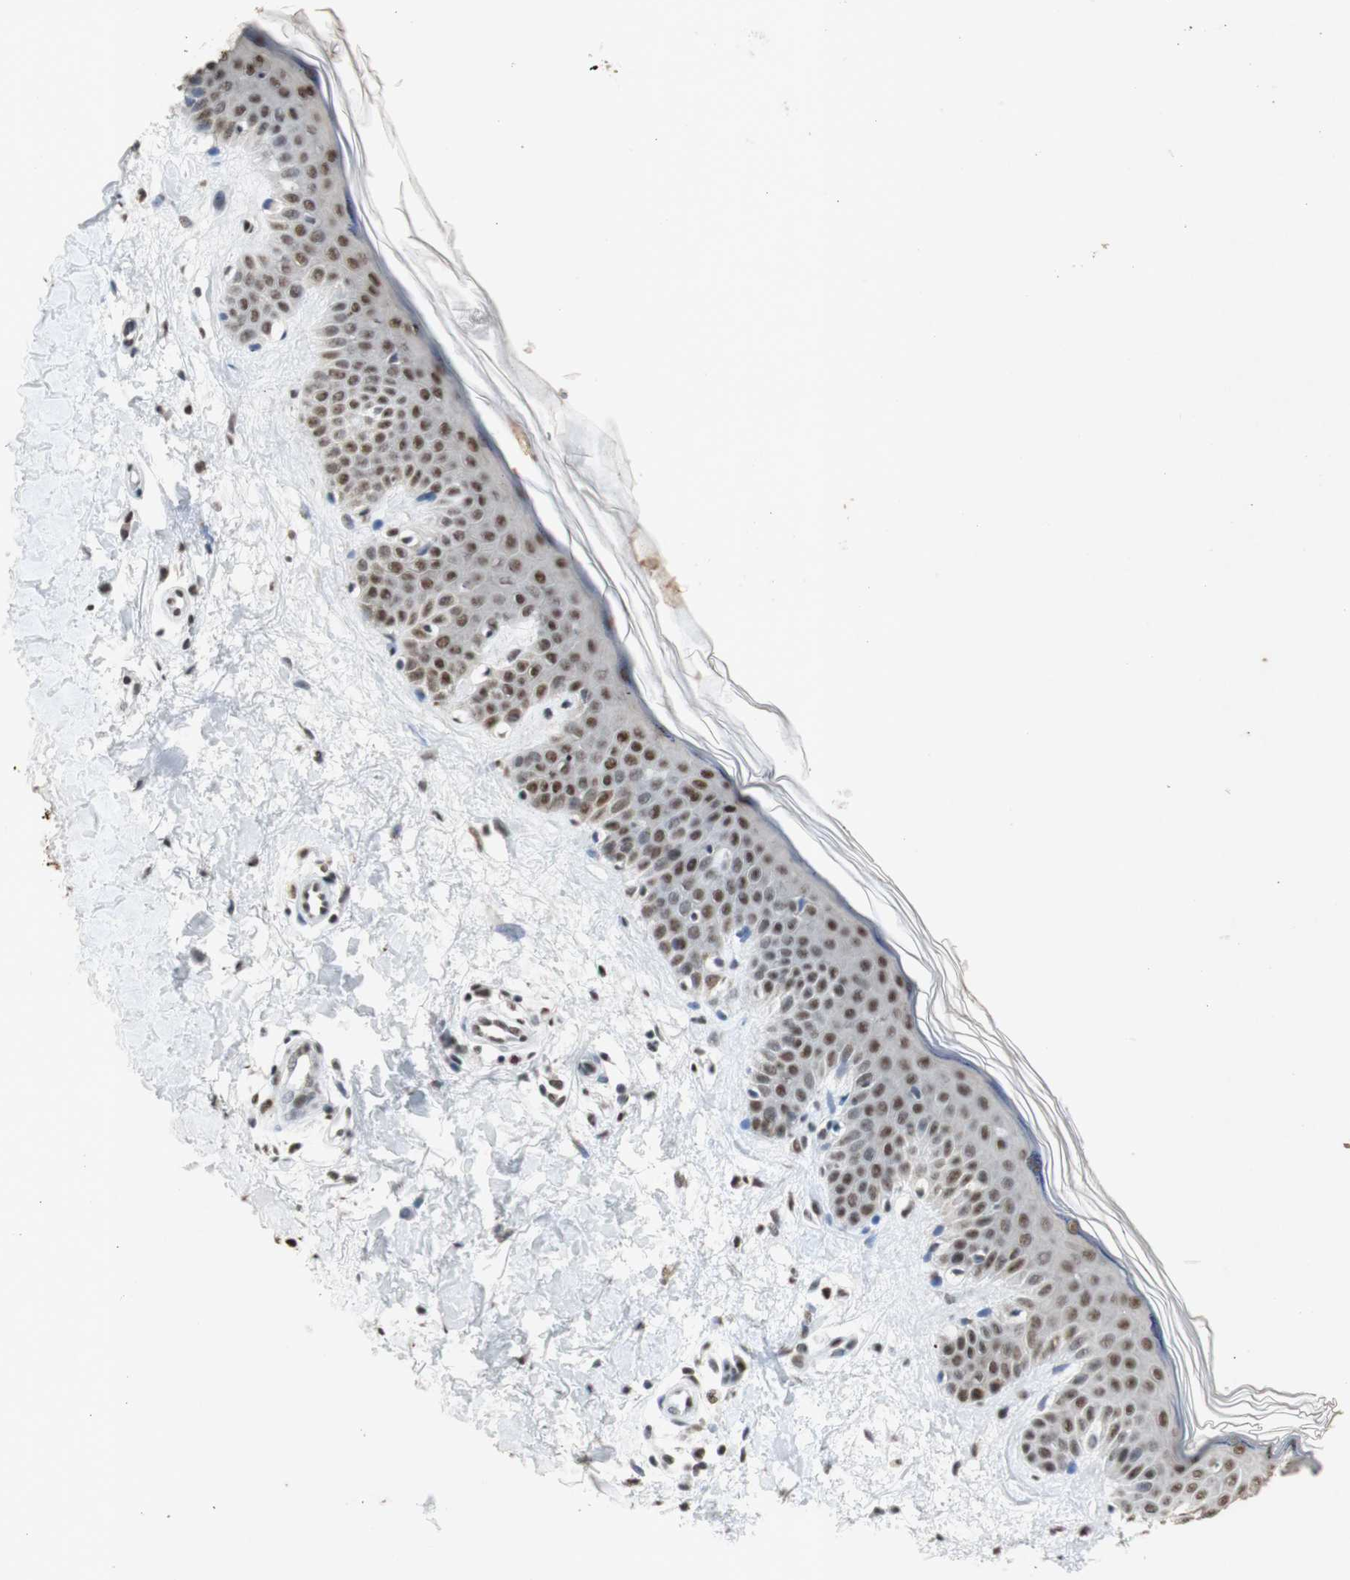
{"staining": {"intensity": "weak", "quantity": ">75%", "location": "nuclear"}, "tissue": "skin", "cell_type": "Fibroblasts", "image_type": "normal", "snomed": [{"axis": "morphology", "description": "Normal tissue, NOS"}, {"axis": "topography", "description": "Skin"}], "caption": "Immunohistochemical staining of benign skin demonstrates >75% levels of weak nuclear protein positivity in about >75% of fibroblasts. The protein is stained brown, and the nuclei are stained in blue (DAB IHC with brightfield microscopy, high magnification).", "gene": "SNRPB", "patient": {"sex": "male", "age": 67}}